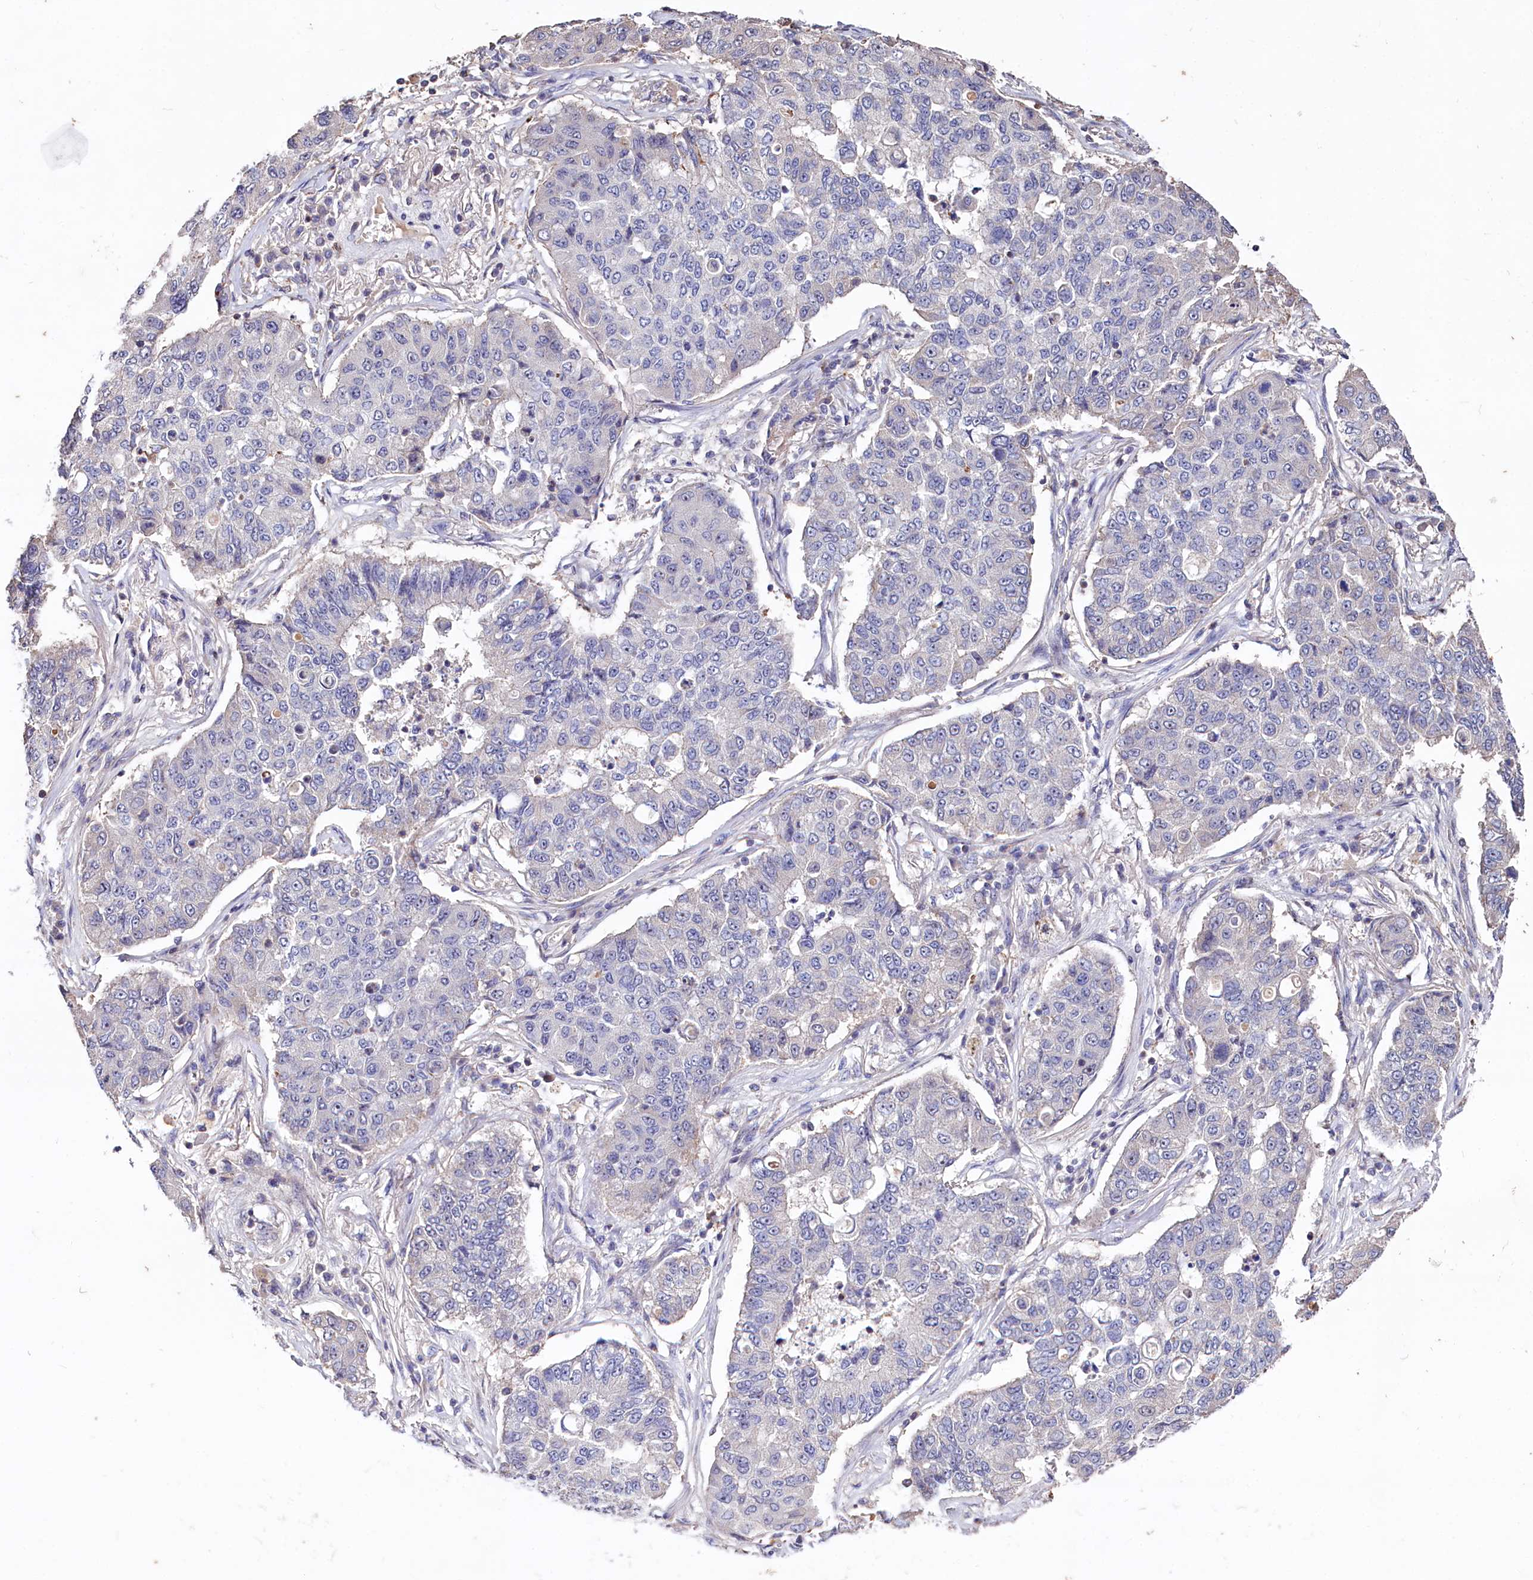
{"staining": {"intensity": "negative", "quantity": "none", "location": "none"}, "tissue": "lung cancer", "cell_type": "Tumor cells", "image_type": "cancer", "snomed": [{"axis": "morphology", "description": "Squamous cell carcinoma, NOS"}, {"axis": "topography", "description": "Lung"}], "caption": "IHC of human lung cancer displays no expression in tumor cells.", "gene": "RPUSD3", "patient": {"sex": "male", "age": 74}}